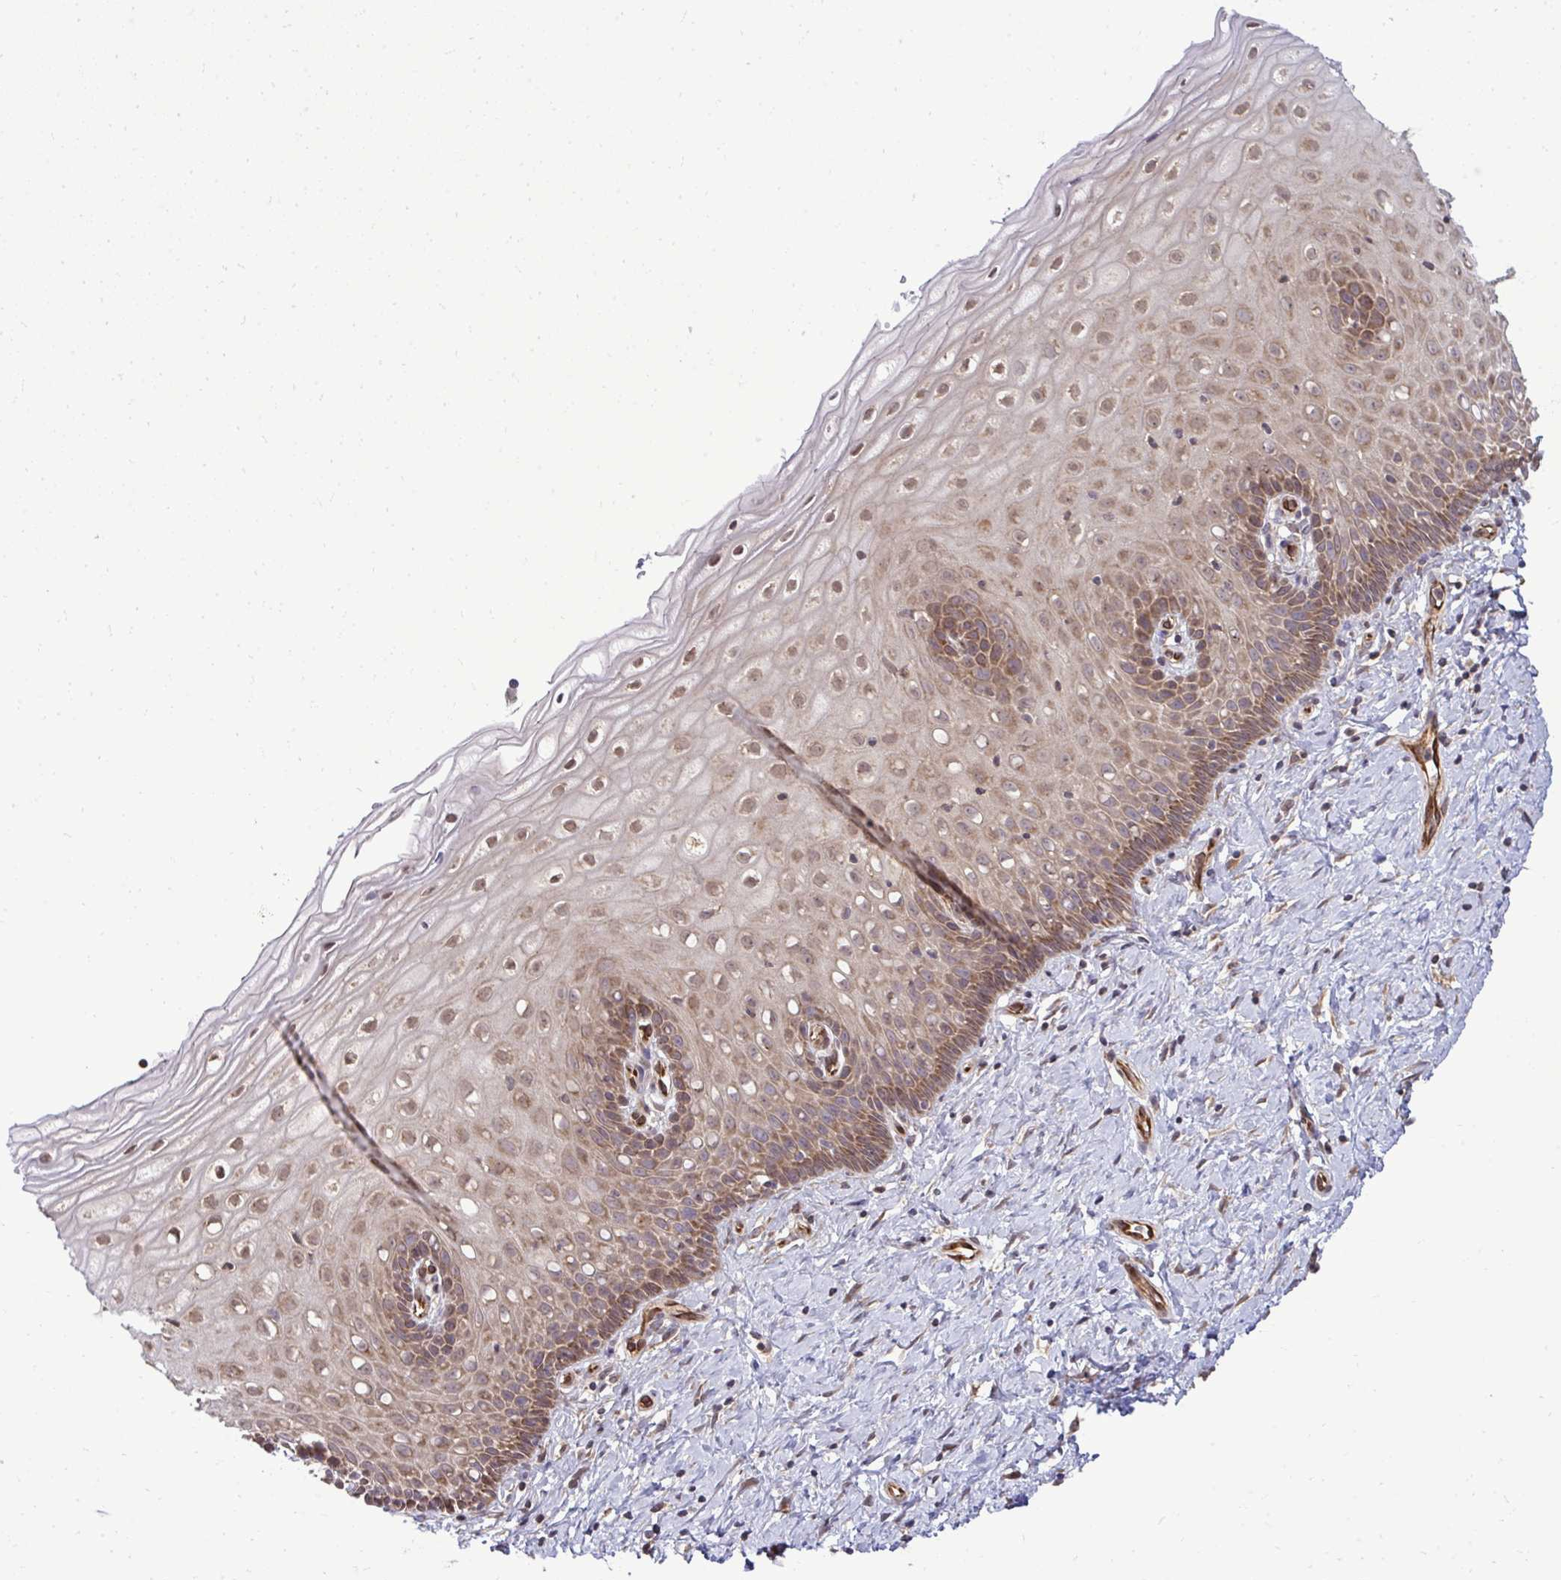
{"staining": {"intensity": "weak", "quantity": "<25%", "location": "cytoplasmic/membranous"}, "tissue": "cervix", "cell_type": "Glandular cells", "image_type": "normal", "snomed": [{"axis": "morphology", "description": "Normal tissue, NOS"}, {"axis": "topography", "description": "Cervix"}], "caption": "Photomicrograph shows no protein expression in glandular cells of benign cervix.", "gene": "FUT10", "patient": {"sex": "female", "age": 37}}